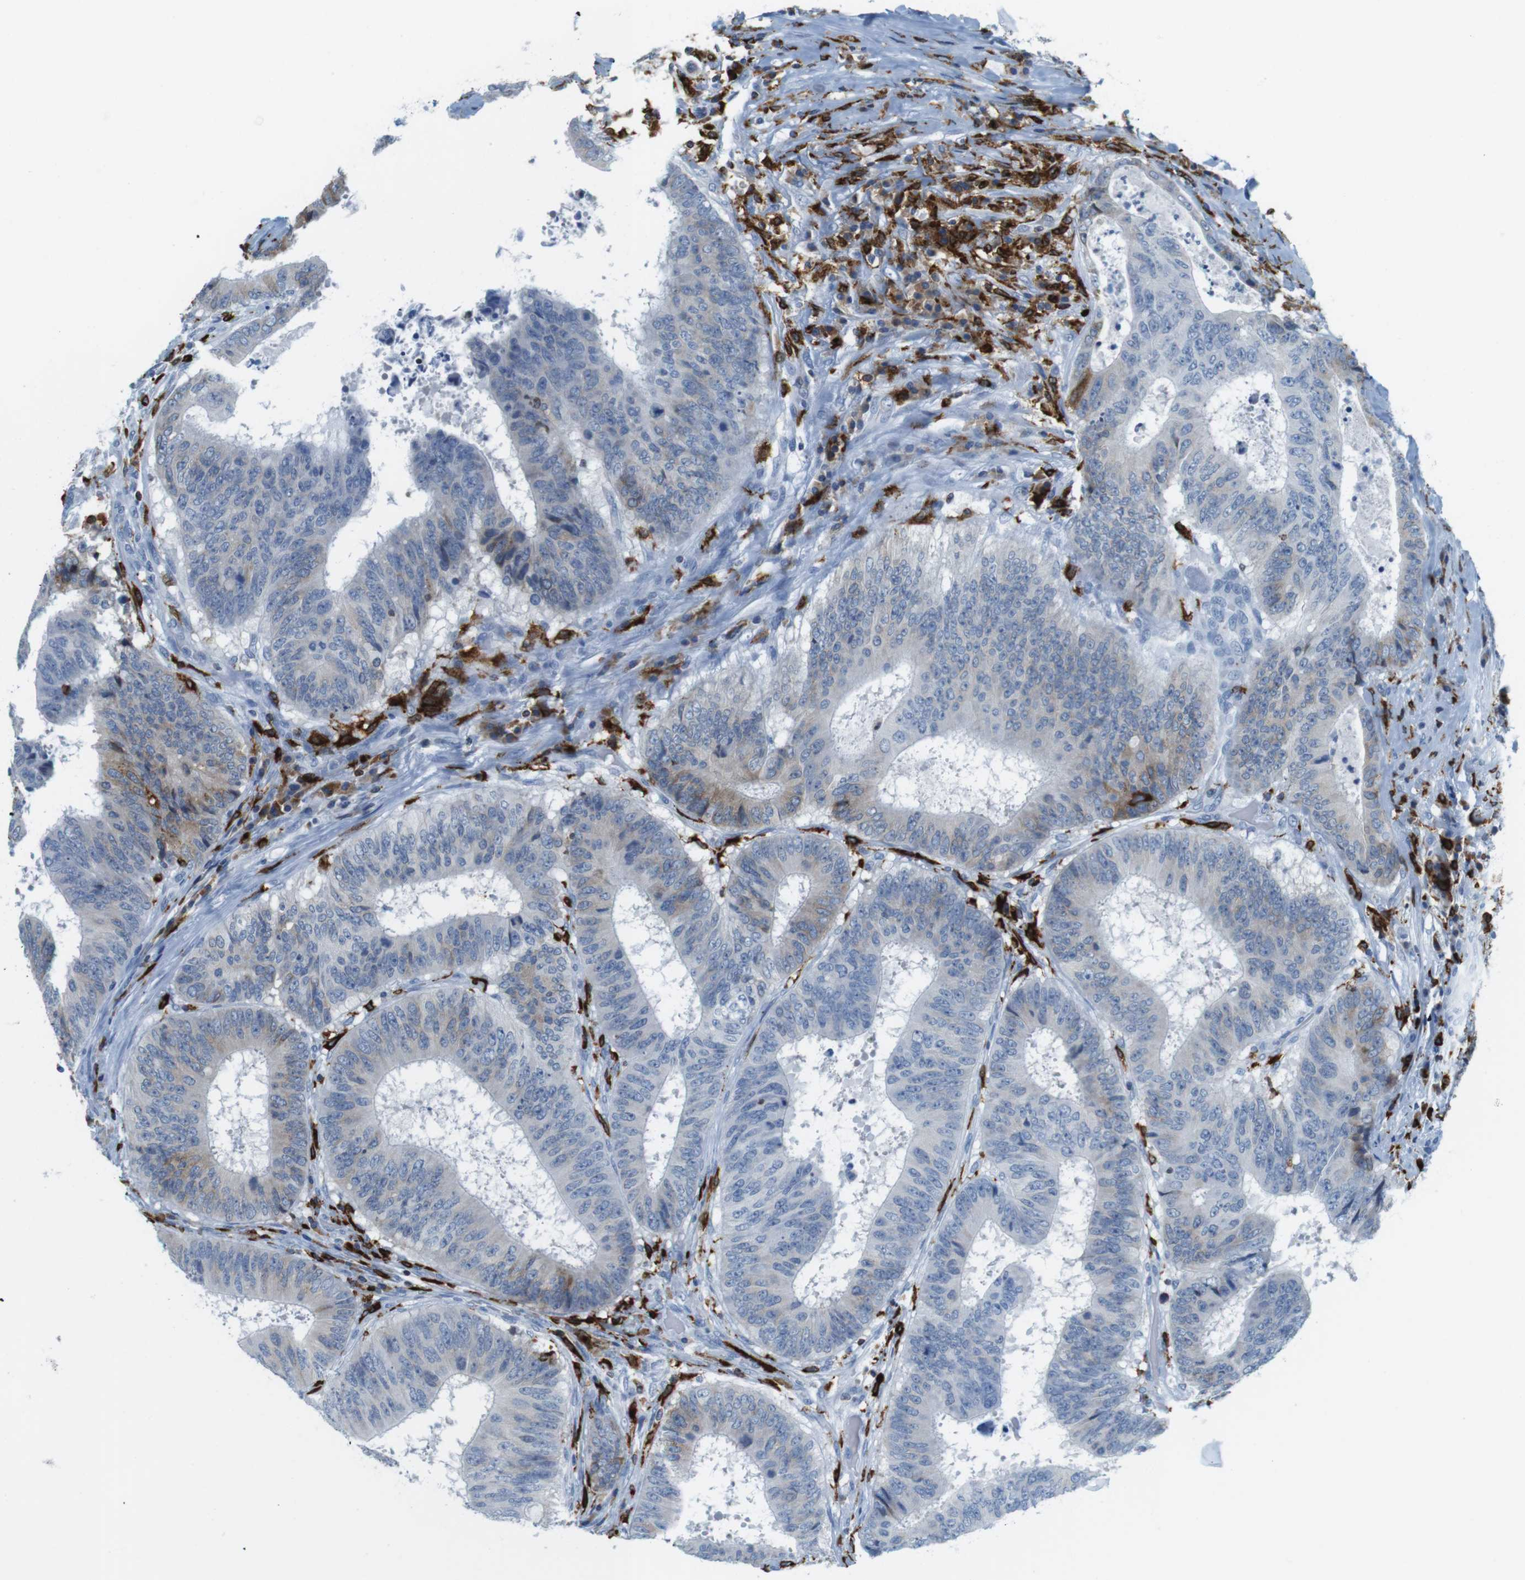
{"staining": {"intensity": "strong", "quantity": "<25%", "location": "cytoplasmic/membranous"}, "tissue": "colorectal cancer", "cell_type": "Tumor cells", "image_type": "cancer", "snomed": [{"axis": "morphology", "description": "Adenocarcinoma, NOS"}, {"axis": "topography", "description": "Rectum"}], "caption": "Brown immunohistochemical staining in human adenocarcinoma (colorectal) demonstrates strong cytoplasmic/membranous positivity in about <25% of tumor cells. (IHC, brightfield microscopy, high magnification).", "gene": "CIITA", "patient": {"sex": "male", "age": 72}}